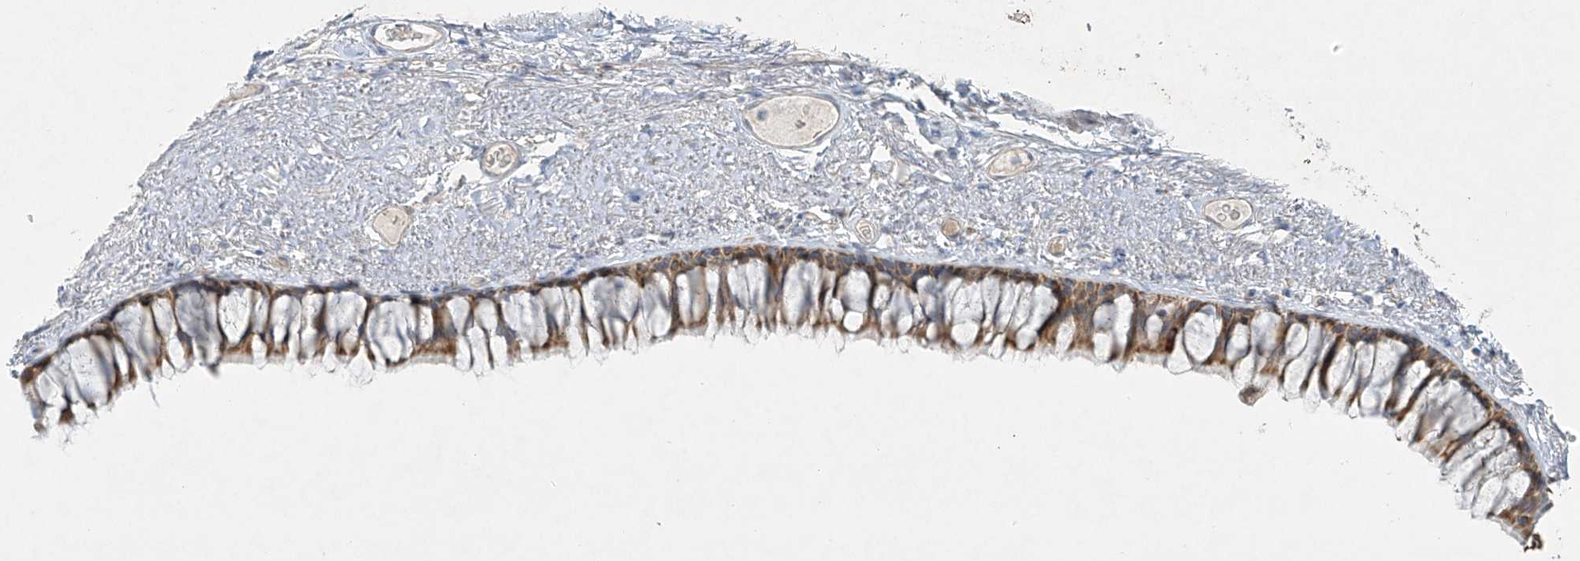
{"staining": {"intensity": "moderate", "quantity": ">75%", "location": "cytoplasmic/membranous"}, "tissue": "bronchus", "cell_type": "Respiratory epithelial cells", "image_type": "normal", "snomed": [{"axis": "morphology", "description": "Normal tissue, NOS"}, {"axis": "topography", "description": "Cartilage tissue"}, {"axis": "topography", "description": "Bronchus"}], "caption": "A brown stain shows moderate cytoplasmic/membranous positivity of a protein in respiratory epithelial cells of normal bronchus.", "gene": "SMDT1", "patient": {"sex": "female", "age": 73}}